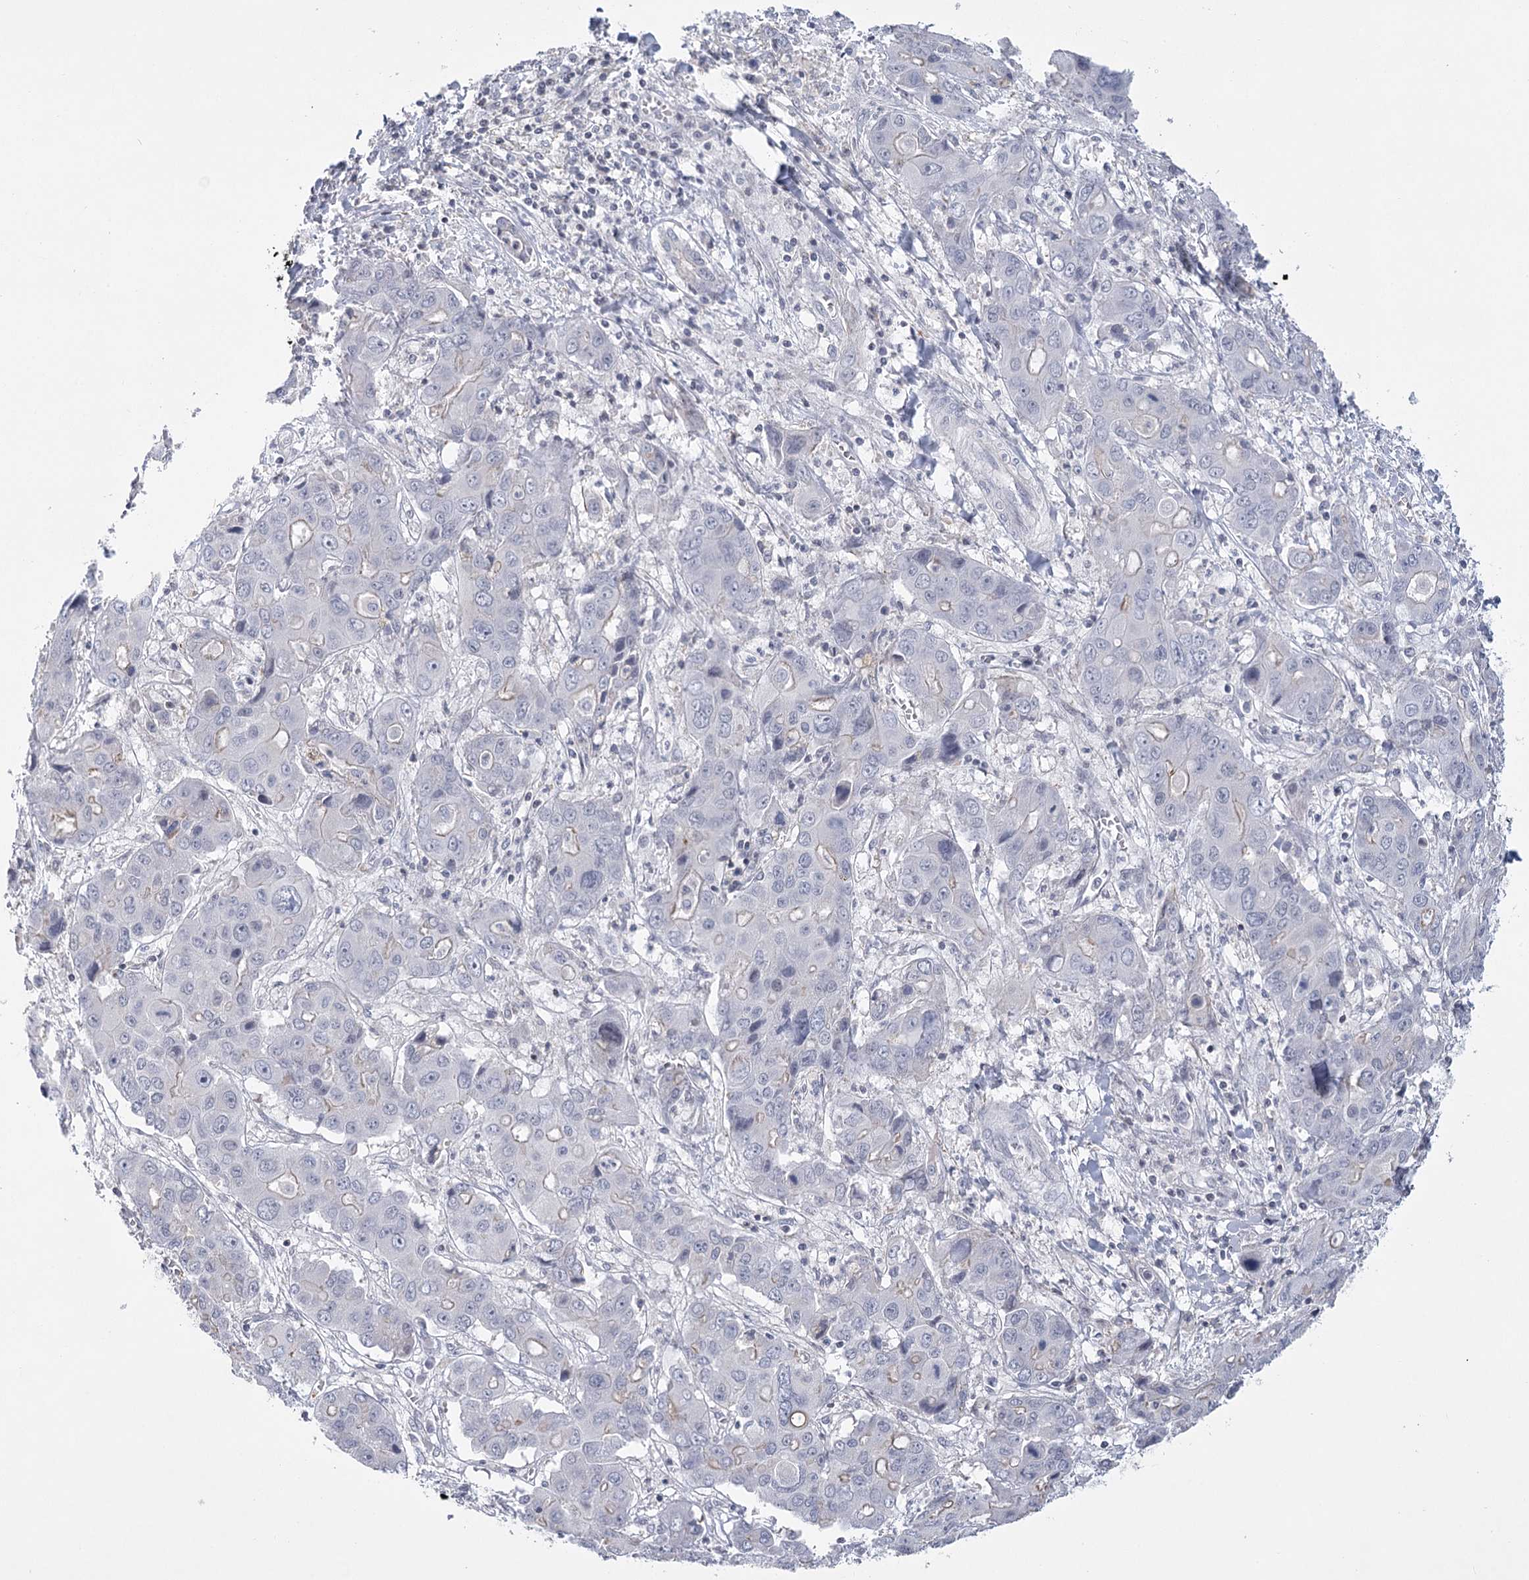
{"staining": {"intensity": "negative", "quantity": "none", "location": "none"}, "tissue": "liver cancer", "cell_type": "Tumor cells", "image_type": "cancer", "snomed": [{"axis": "morphology", "description": "Cholangiocarcinoma"}, {"axis": "topography", "description": "Liver"}], "caption": "Immunohistochemistry of human liver cancer exhibits no expression in tumor cells.", "gene": "FAM76B", "patient": {"sex": "male", "age": 67}}